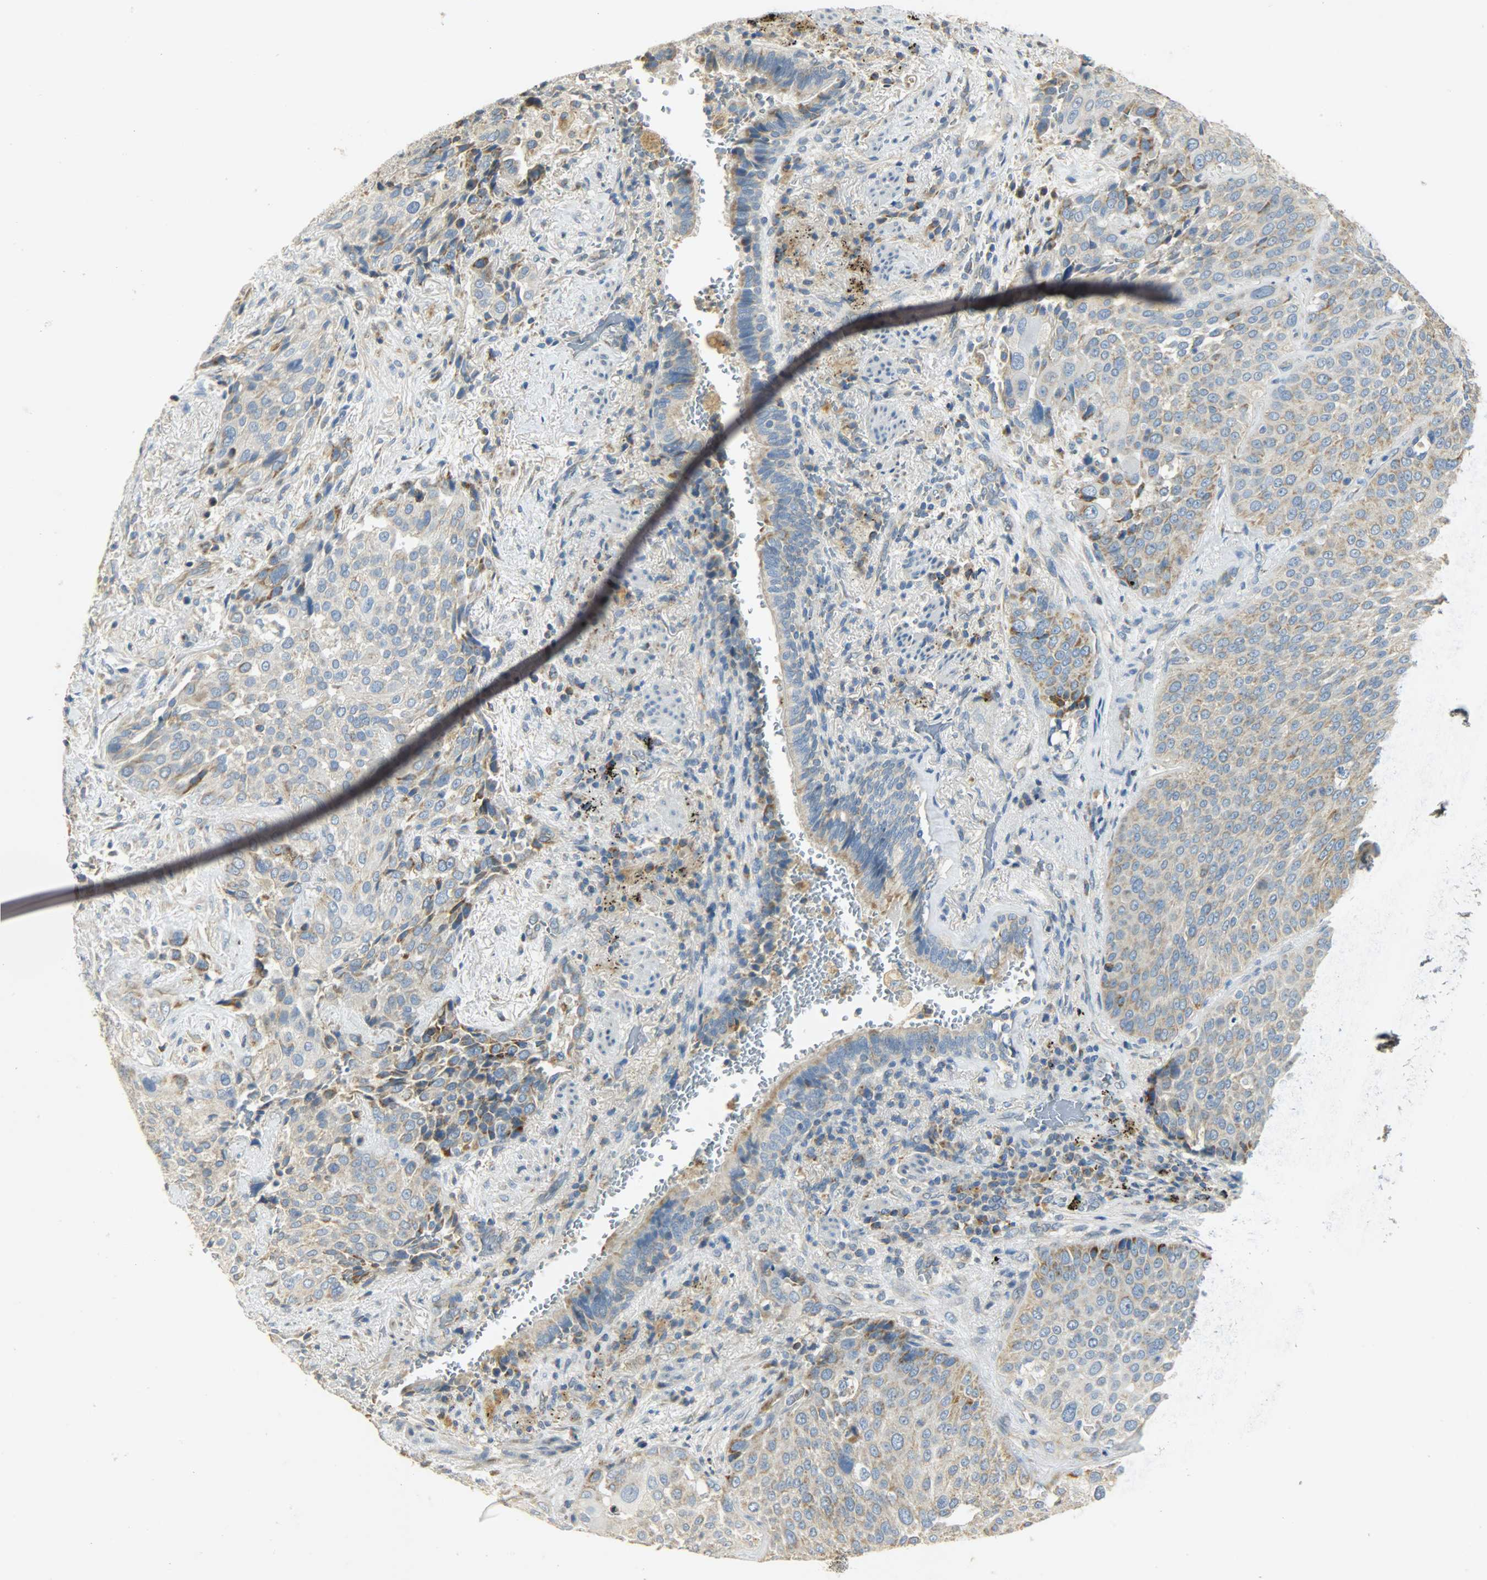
{"staining": {"intensity": "moderate", "quantity": ">75%", "location": "cytoplasmic/membranous"}, "tissue": "lung cancer", "cell_type": "Tumor cells", "image_type": "cancer", "snomed": [{"axis": "morphology", "description": "Squamous cell carcinoma, NOS"}, {"axis": "topography", "description": "Lung"}], "caption": "Approximately >75% of tumor cells in human squamous cell carcinoma (lung) reveal moderate cytoplasmic/membranous protein expression as visualized by brown immunohistochemical staining.", "gene": "NNT", "patient": {"sex": "male", "age": 54}}